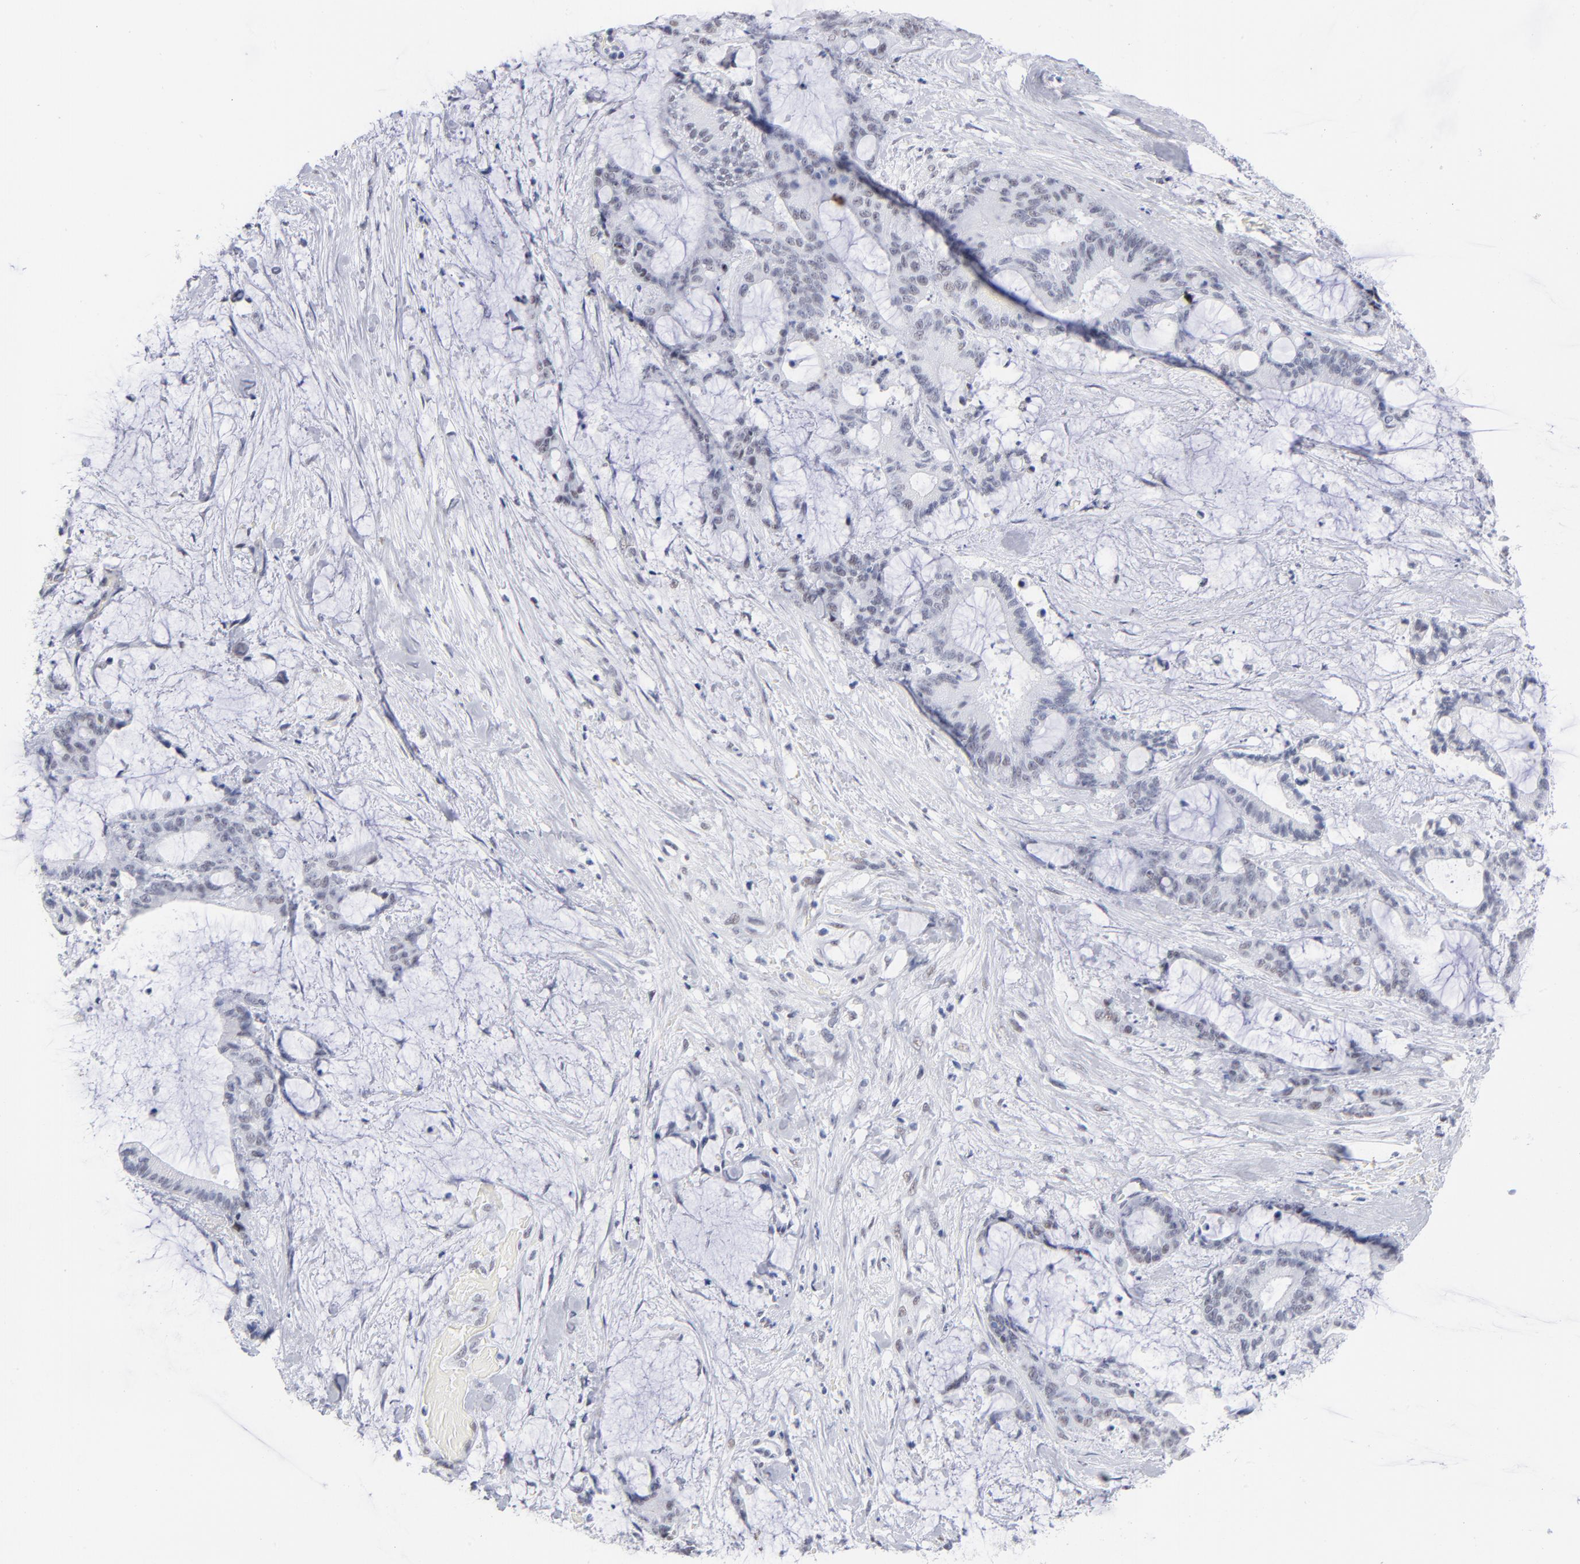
{"staining": {"intensity": "weak", "quantity": "<25%", "location": "nuclear"}, "tissue": "liver cancer", "cell_type": "Tumor cells", "image_type": "cancer", "snomed": [{"axis": "morphology", "description": "Cholangiocarcinoma"}, {"axis": "topography", "description": "Liver"}], "caption": "A micrograph of liver cancer stained for a protein demonstrates no brown staining in tumor cells.", "gene": "SNRPB", "patient": {"sex": "female", "age": 73}}